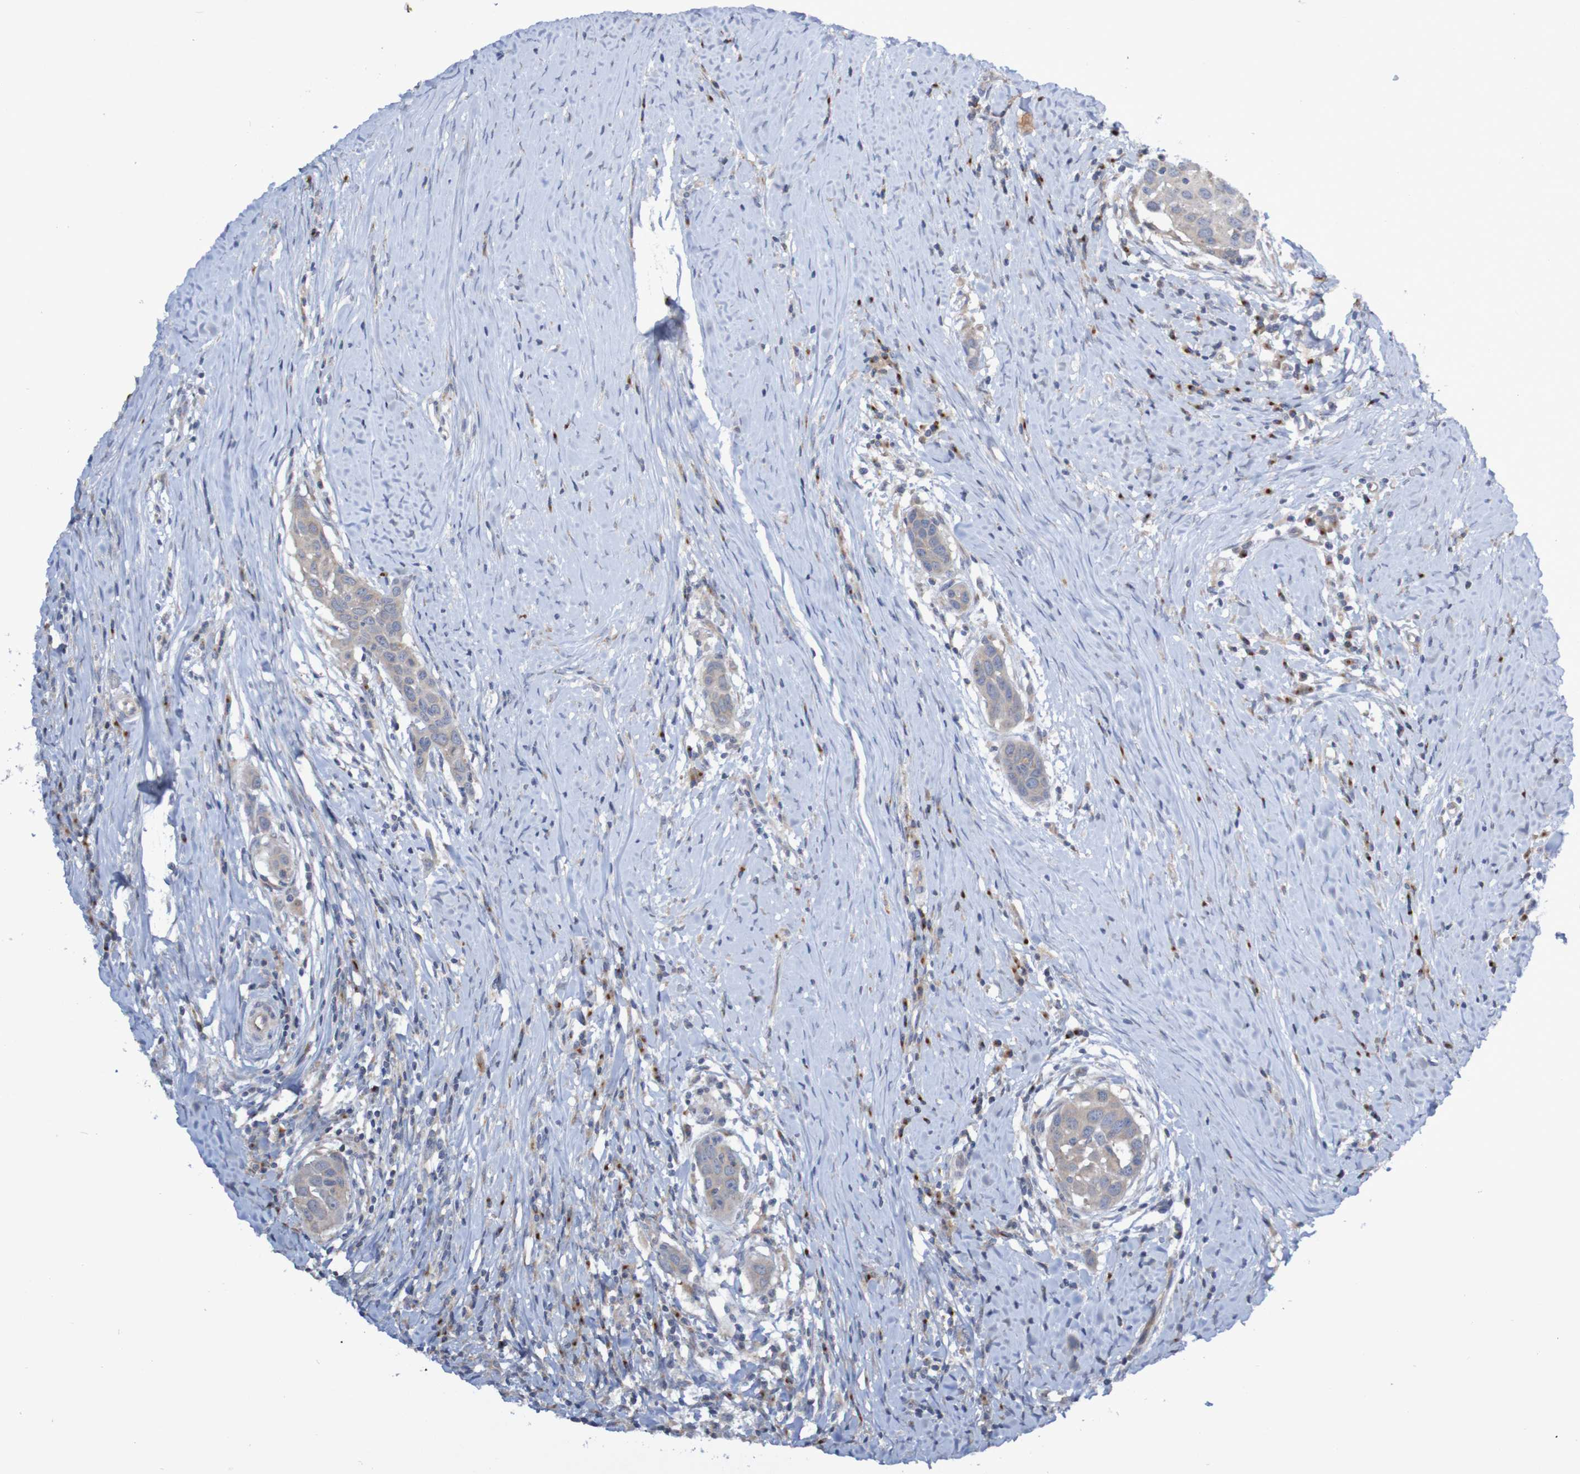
{"staining": {"intensity": "weak", "quantity": ">75%", "location": "cytoplasmic/membranous"}, "tissue": "head and neck cancer", "cell_type": "Tumor cells", "image_type": "cancer", "snomed": [{"axis": "morphology", "description": "Squamous cell carcinoma, NOS"}, {"axis": "topography", "description": "Oral tissue"}, {"axis": "topography", "description": "Head-Neck"}], "caption": "Head and neck cancer stained for a protein (brown) reveals weak cytoplasmic/membranous positive positivity in approximately >75% of tumor cells.", "gene": "LMBRD2", "patient": {"sex": "female", "age": 50}}